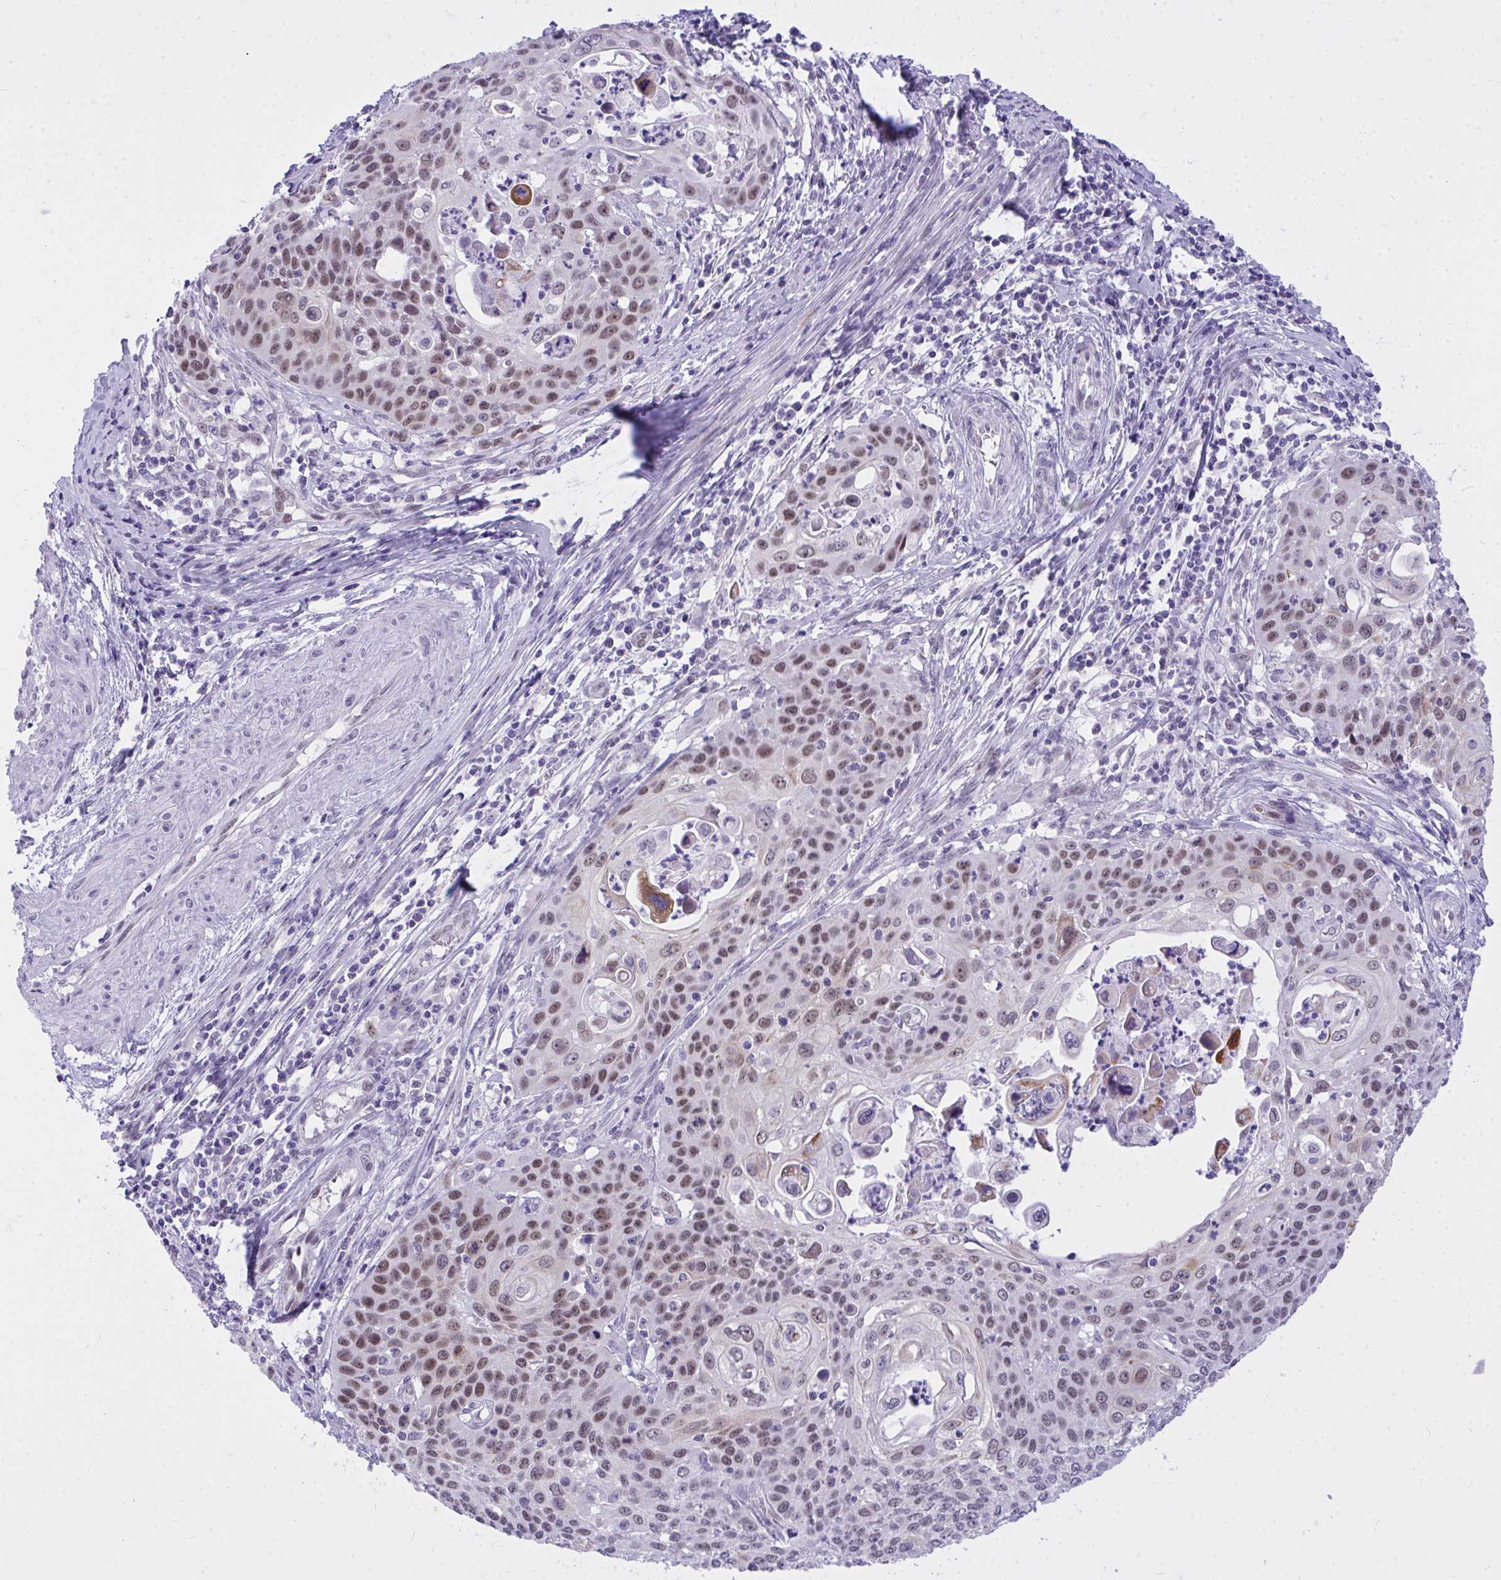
{"staining": {"intensity": "moderate", "quantity": "25%-75%", "location": "cytoplasmic/membranous,nuclear"}, "tissue": "cervical cancer", "cell_type": "Tumor cells", "image_type": "cancer", "snomed": [{"axis": "morphology", "description": "Squamous cell carcinoma, NOS"}, {"axis": "topography", "description": "Cervix"}], "caption": "High-power microscopy captured an immunohistochemistry histopathology image of cervical cancer, revealing moderate cytoplasmic/membranous and nuclear staining in approximately 25%-75% of tumor cells. (DAB (3,3'-diaminobenzidine) = brown stain, brightfield microscopy at high magnification).", "gene": "TEAD4", "patient": {"sex": "female", "age": 65}}